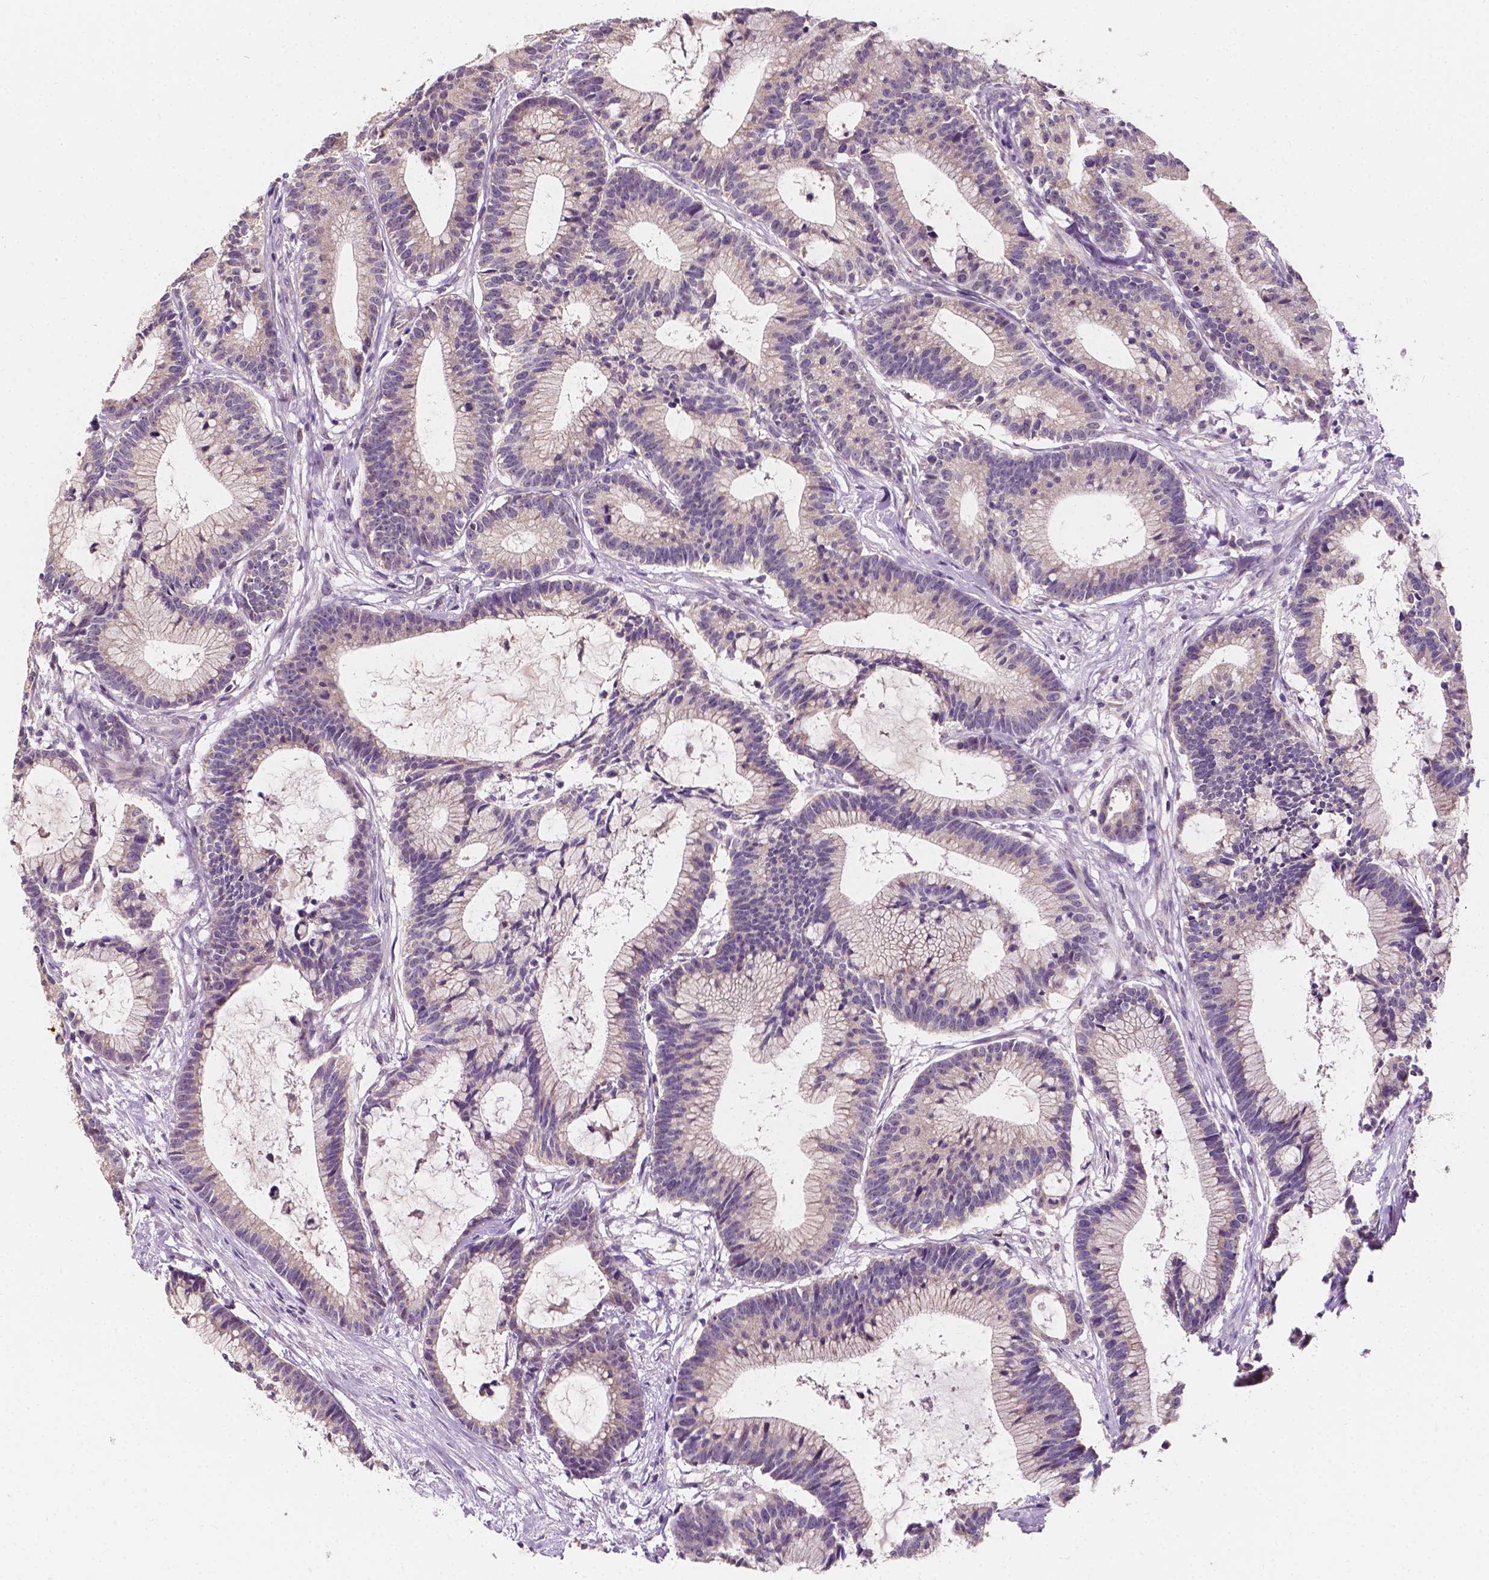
{"staining": {"intensity": "weak", "quantity": "<25%", "location": "nuclear"}, "tissue": "colorectal cancer", "cell_type": "Tumor cells", "image_type": "cancer", "snomed": [{"axis": "morphology", "description": "Adenocarcinoma, NOS"}, {"axis": "topography", "description": "Colon"}], "caption": "Human colorectal adenocarcinoma stained for a protein using immunohistochemistry displays no positivity in tumor cells.", "gene": "SIRT2", "patient": {"sex": "female", "age": 78}}